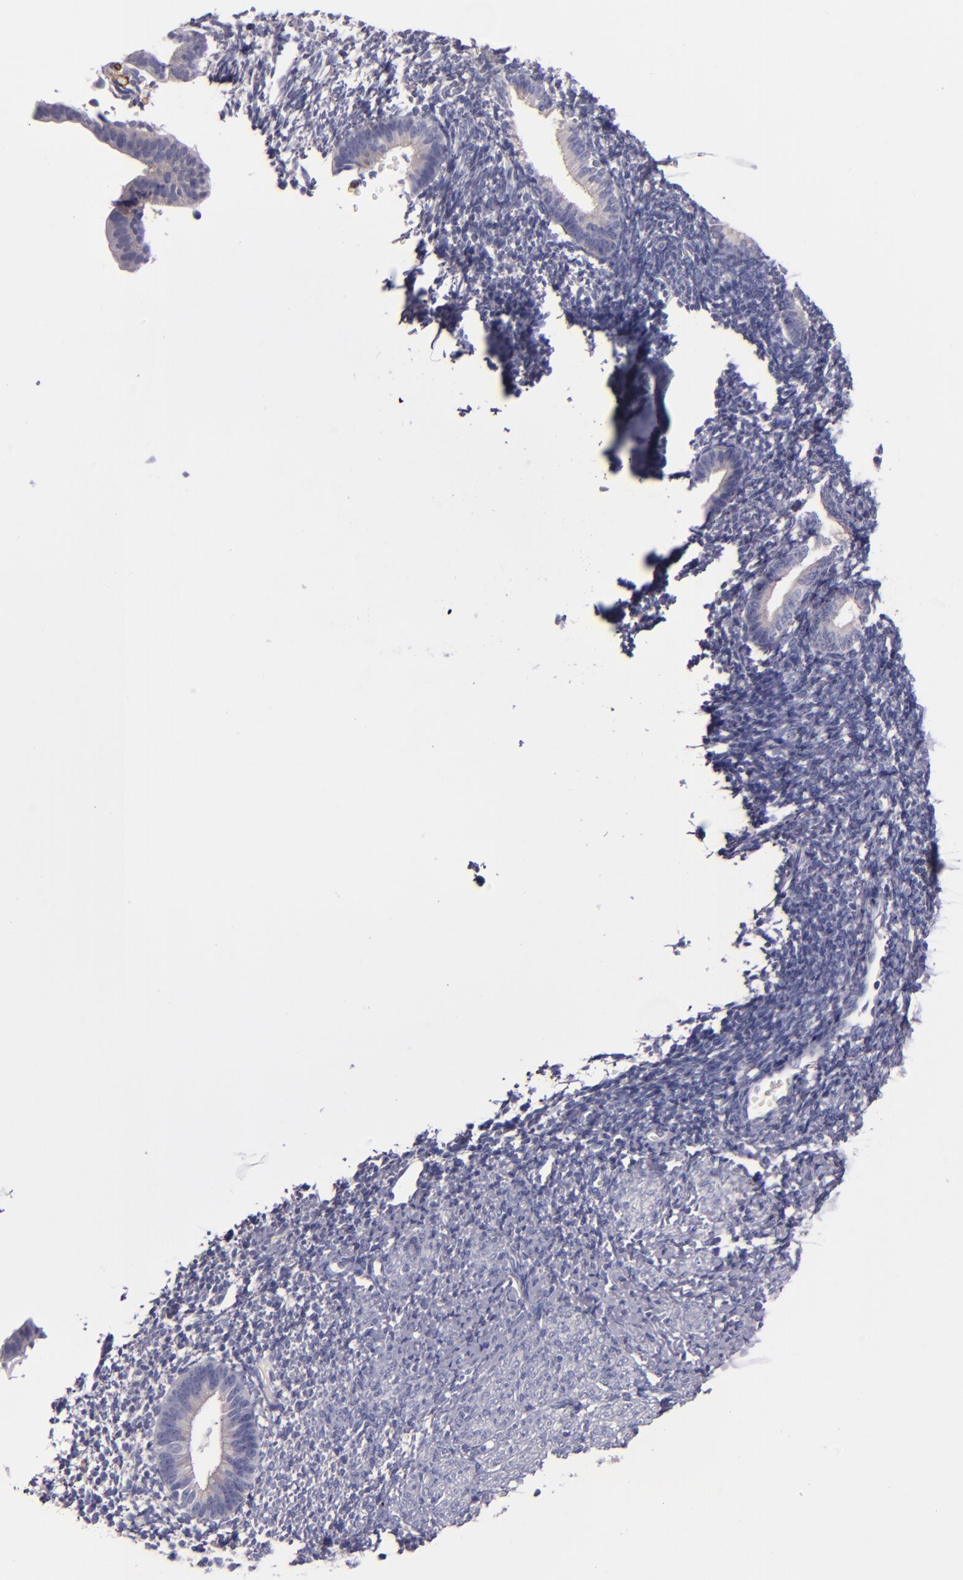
{"staining": {"intensity": "negative", "quantity": "none", "location": "none"}, "tissue": "endometrium", "cell_type": "Cells in endometrial stroma", "image_type": "normal", "snomed": [{"axis": "morphology", "description": "Normal tissue, NOS"}, {"axis": "topography", "description": "Smooth muscle"}, {"axis": "topography", "description": "Endometrium"}], "caption": "Cells in endometrial stroma show no significant staining in benign endometrium. The staining is performed using DAB brown chromogen with nuclei counter-stained in using hematoxylin.", "gene": "C5AR1", "patient": {"sex": "female", "age": 57}}